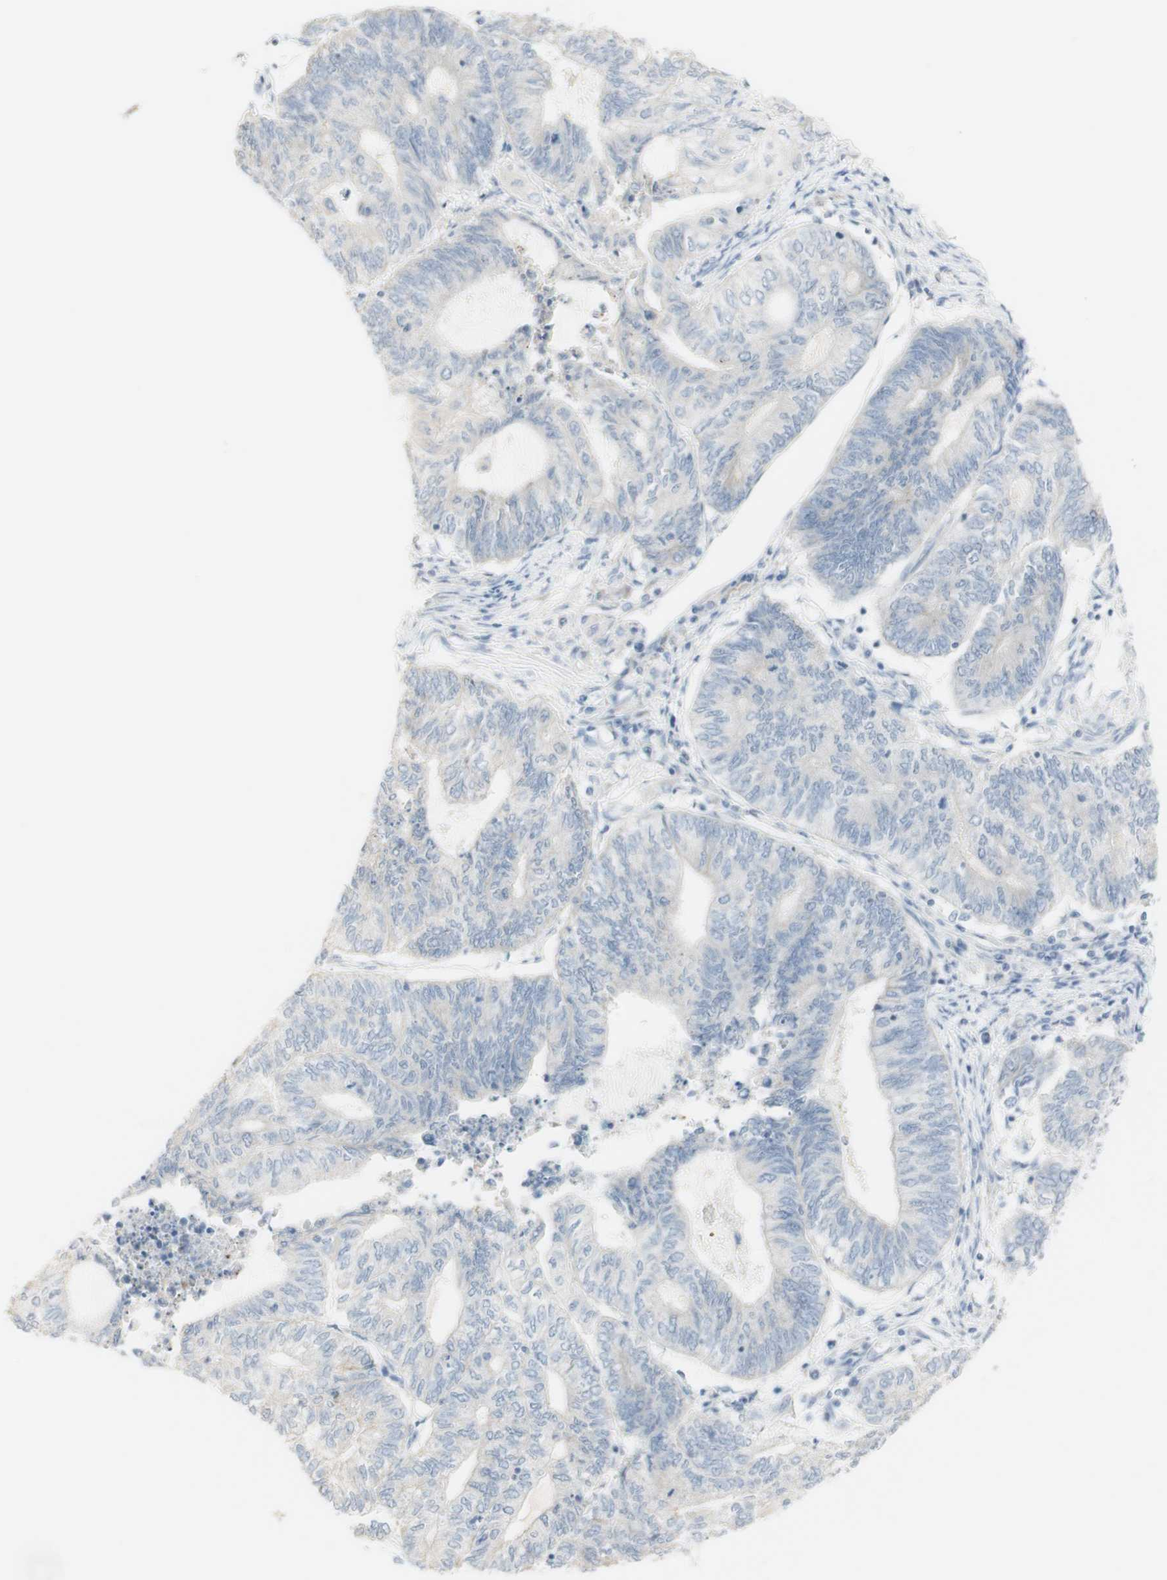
{"staining": {"intensity": "negative", "quantity": "none", "location": "none"}, "tissue": "endometrial cancer", "cell_type": "Tumor cells", "image_type": "cancer", "snomed": [{"axis": "morphology", "description": "Adenocarcinoma, NOS"}, {"axis": "topography", "description": "Uterus"}, {"axis": "topography", "description": "Endometrium"}], "caption": "Immunohistochemistry (IHC) image of human endometrial adenocarcinoma stained for a protein (brown), which exhibits no staining in tumor cells. Brightfield microscopy of immunohistochemistry (IHC) stained with DAB (brown) and hematoxylin (blue), captured at high magnification.", "gene": "ART3", "patient": {"sex": "female", "age": 70}}